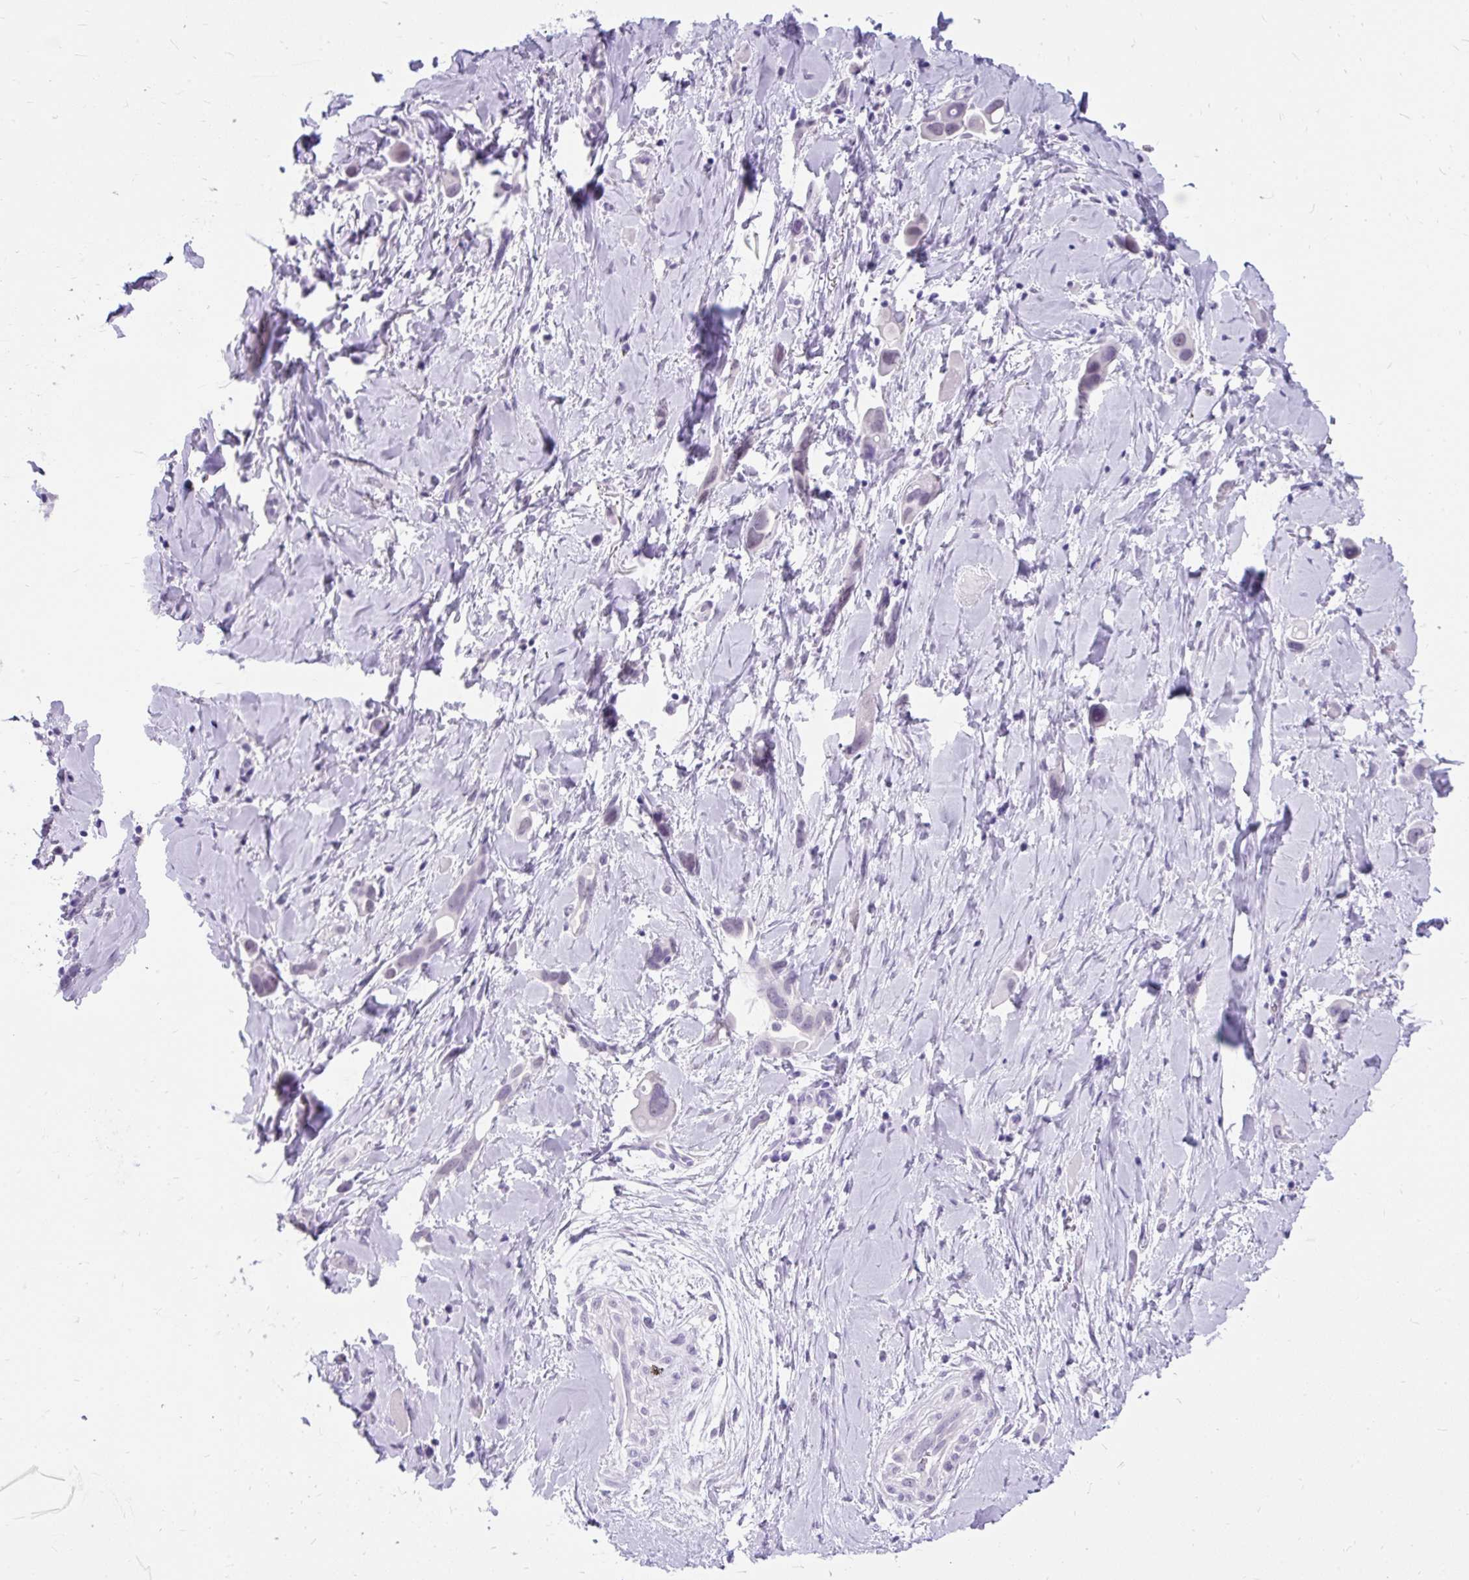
{"staining": {"intensity": "negative", "quantity": "none", "location": "none"}, "tissue": "lung cancer", "cell_type": "Tumor cells", "image_type": "cancer", "snomed": [{"axis": "morphology", "description": "Adenocarcinoma, NOS"}, {"axis": "topography", "description": "Lung"}], "caption": "Tumor cells are negative for brown protein staining in adenocarcinoma (lung). (DAB immunohistochemistry (IHC), high magnification).", "gene": "SCGB1A1", "patient": {"sex": "male", "age": 76}}